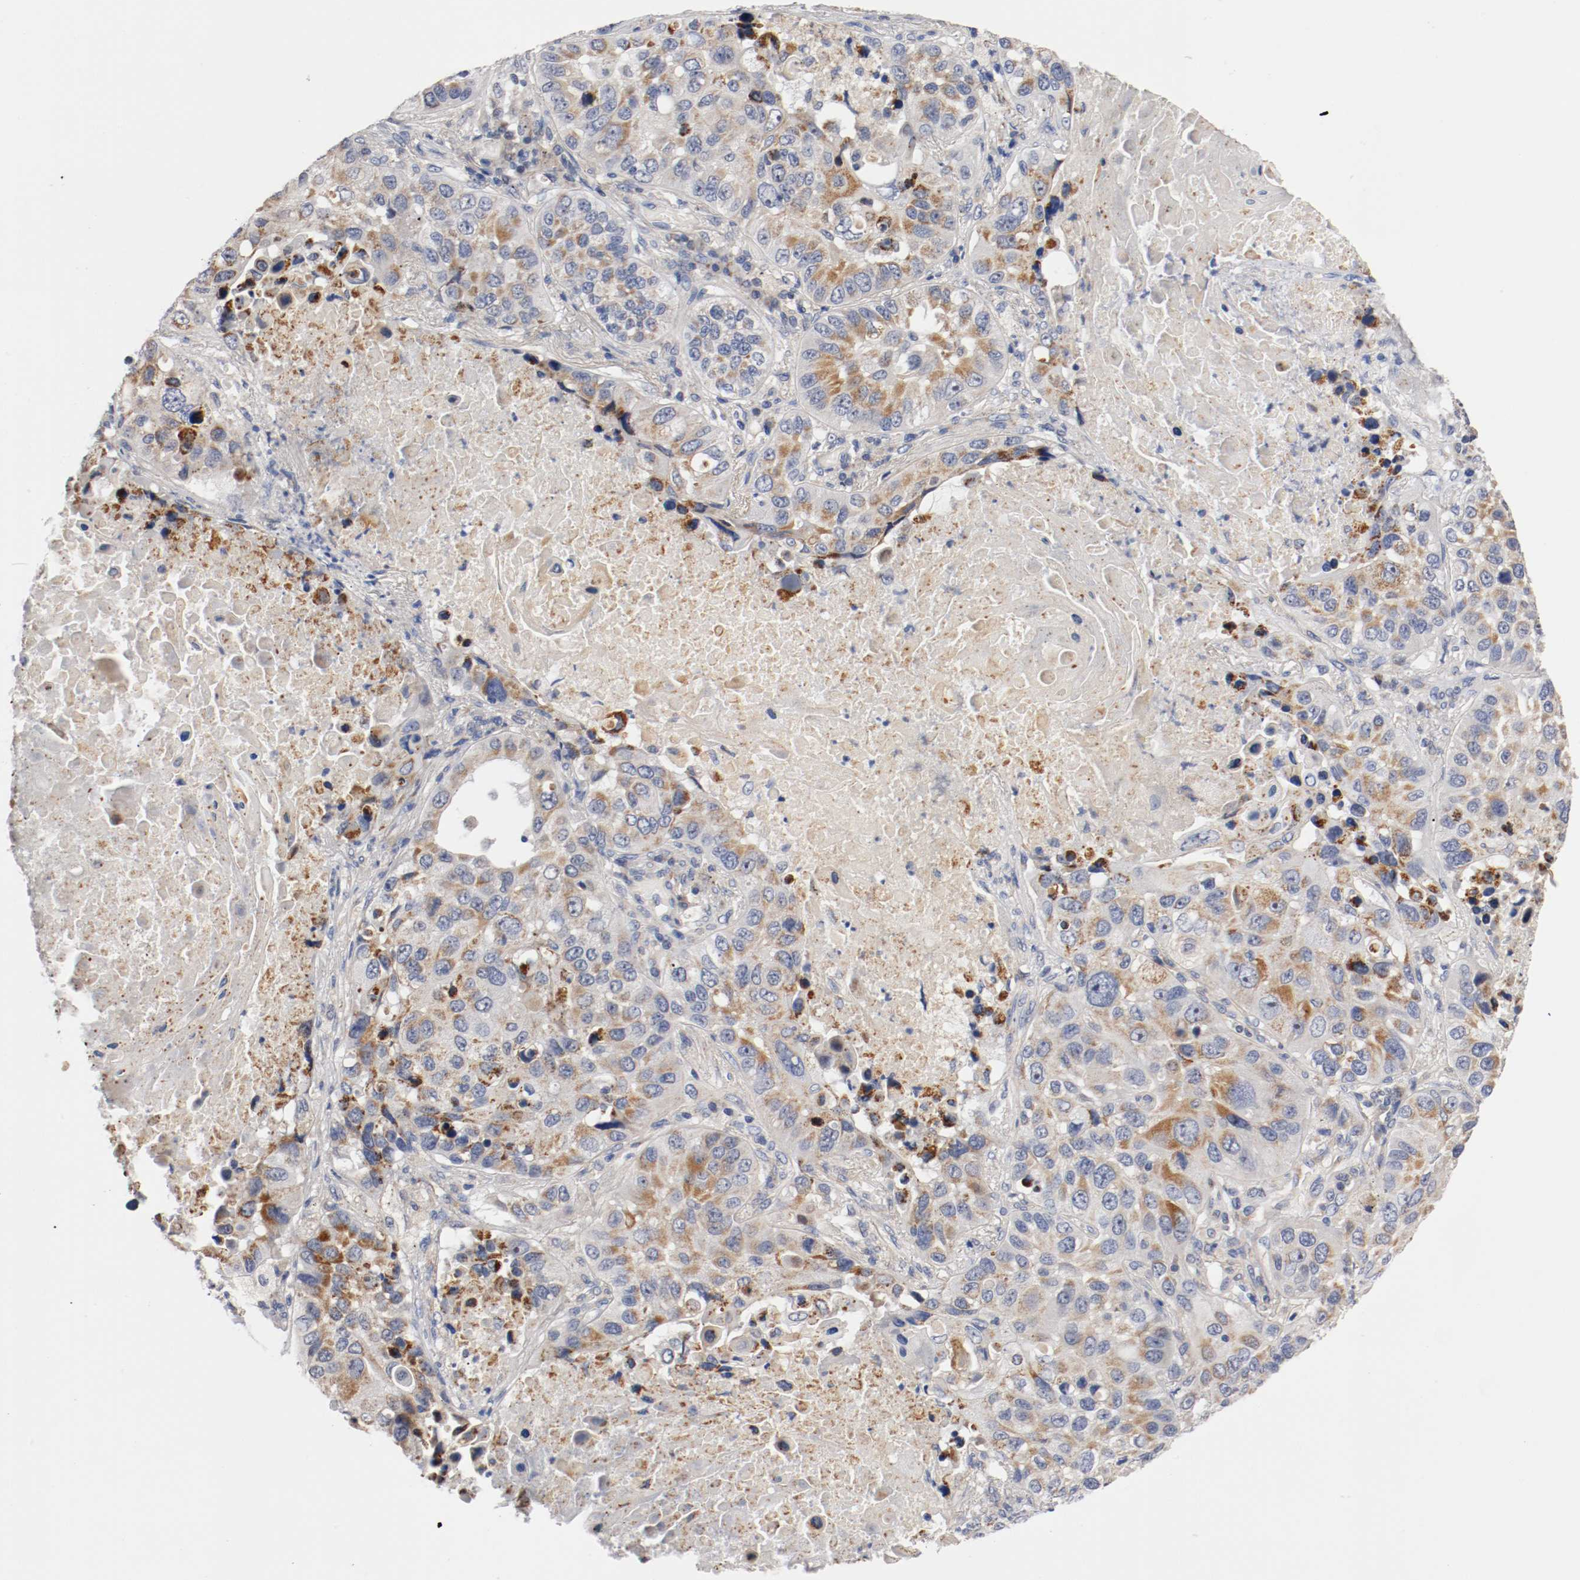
{"staining": {"intensity": "weak", "quantity": "25%-75%", "location": "cytoplasmic/membranous"}, "tissue": "lung cancer", "cell_type": "Tumor cells", "image_type": "cancer", "snomed": [{"axis": "morphology", "description": "Squamous cell carcinoma, NOS"}, {"axis": "topography", "description": "Lung"}], "caption": "Protein expression analysis of human lung cancer (squamous cell carcinoma) reveals weak cytoplasmic/membranous expression in approximately 25%-75% of tumor cells.", "gene": "PCSK6", "patient": {"sex": "male", "age": 57}}